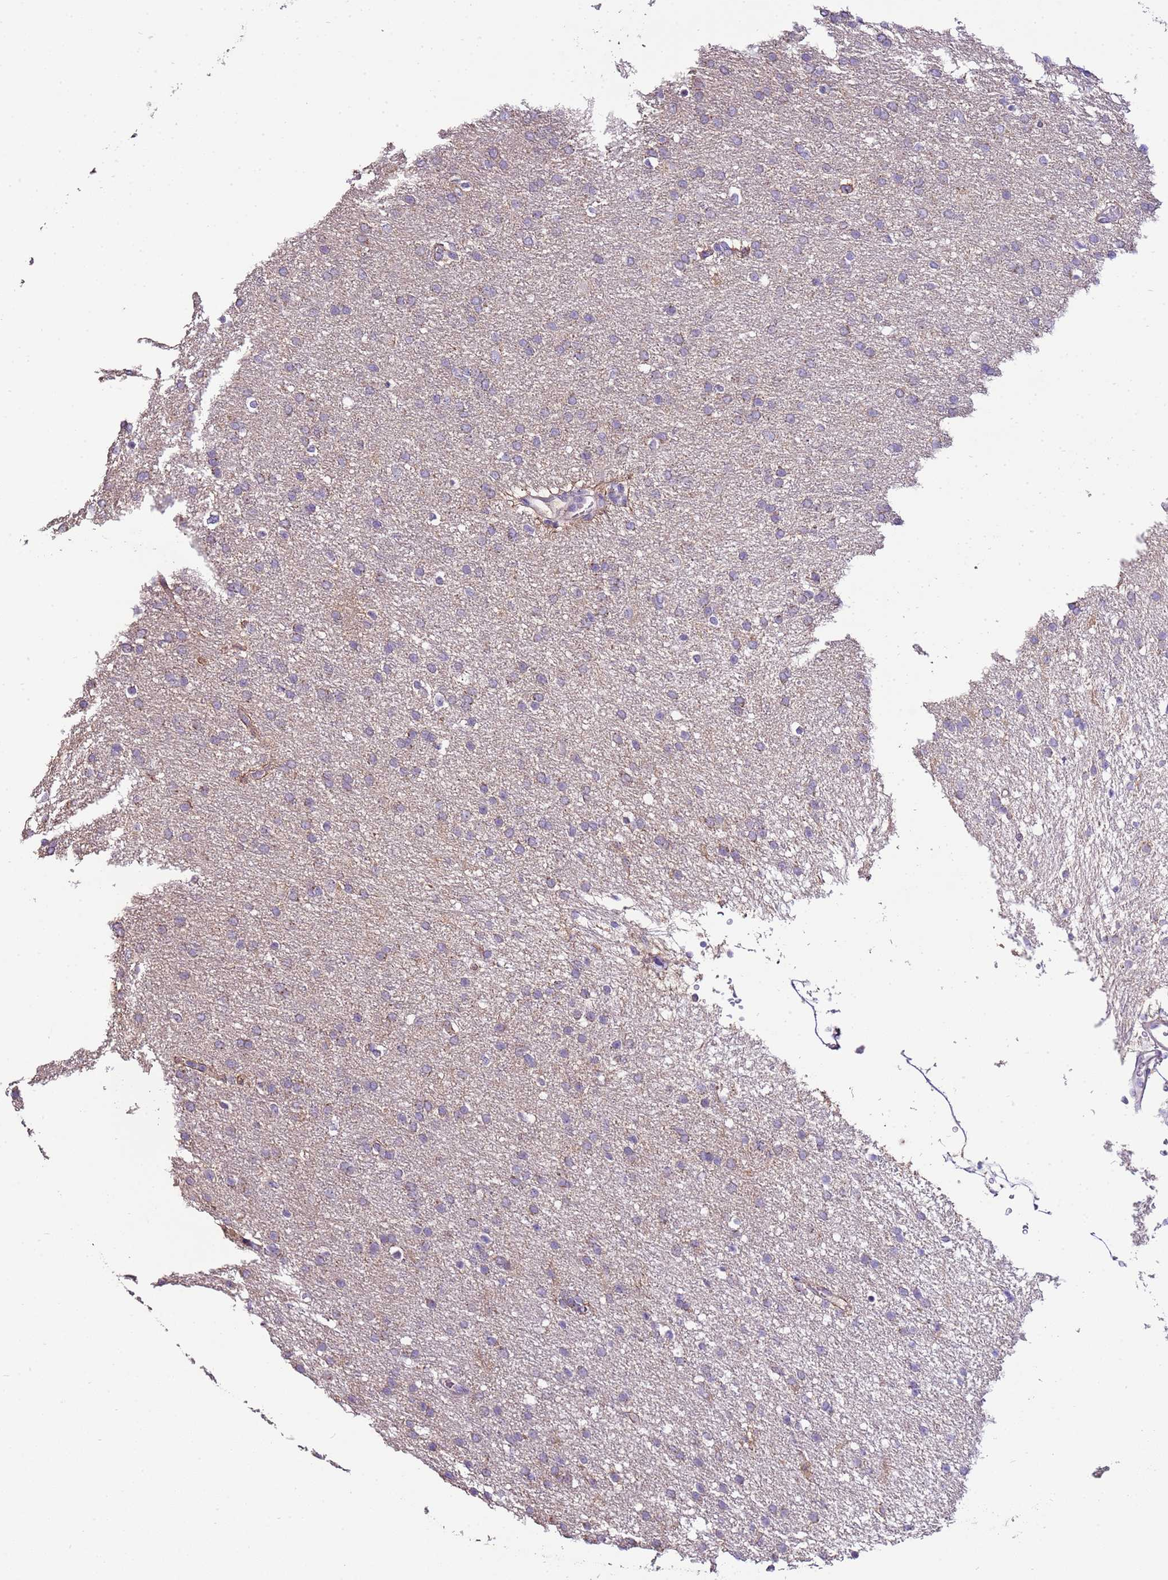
{"staining": {"intensity": "negative", "quantity": "none", "location": "none"}, "tissue": "glioma", "cell_type": "Tumor cells", "image_type": "cancer", "snomed": [{"axis": "morphology", "description": "Glioma, malignant, High grade"}, {"axis": "topography", "description": "Brain"}], "caption": "IHC of human glioma demonstrates no staining in tumor cells. The staining was performed using DAB (3,3'-diaminobenzidine) to visualize the protein expression in brown, while the nuclei were stained in blue with hematoxylin (Magnification: 20x).", "gene": "IL2RG", "patient": {"sex": "male", "age": 72}}